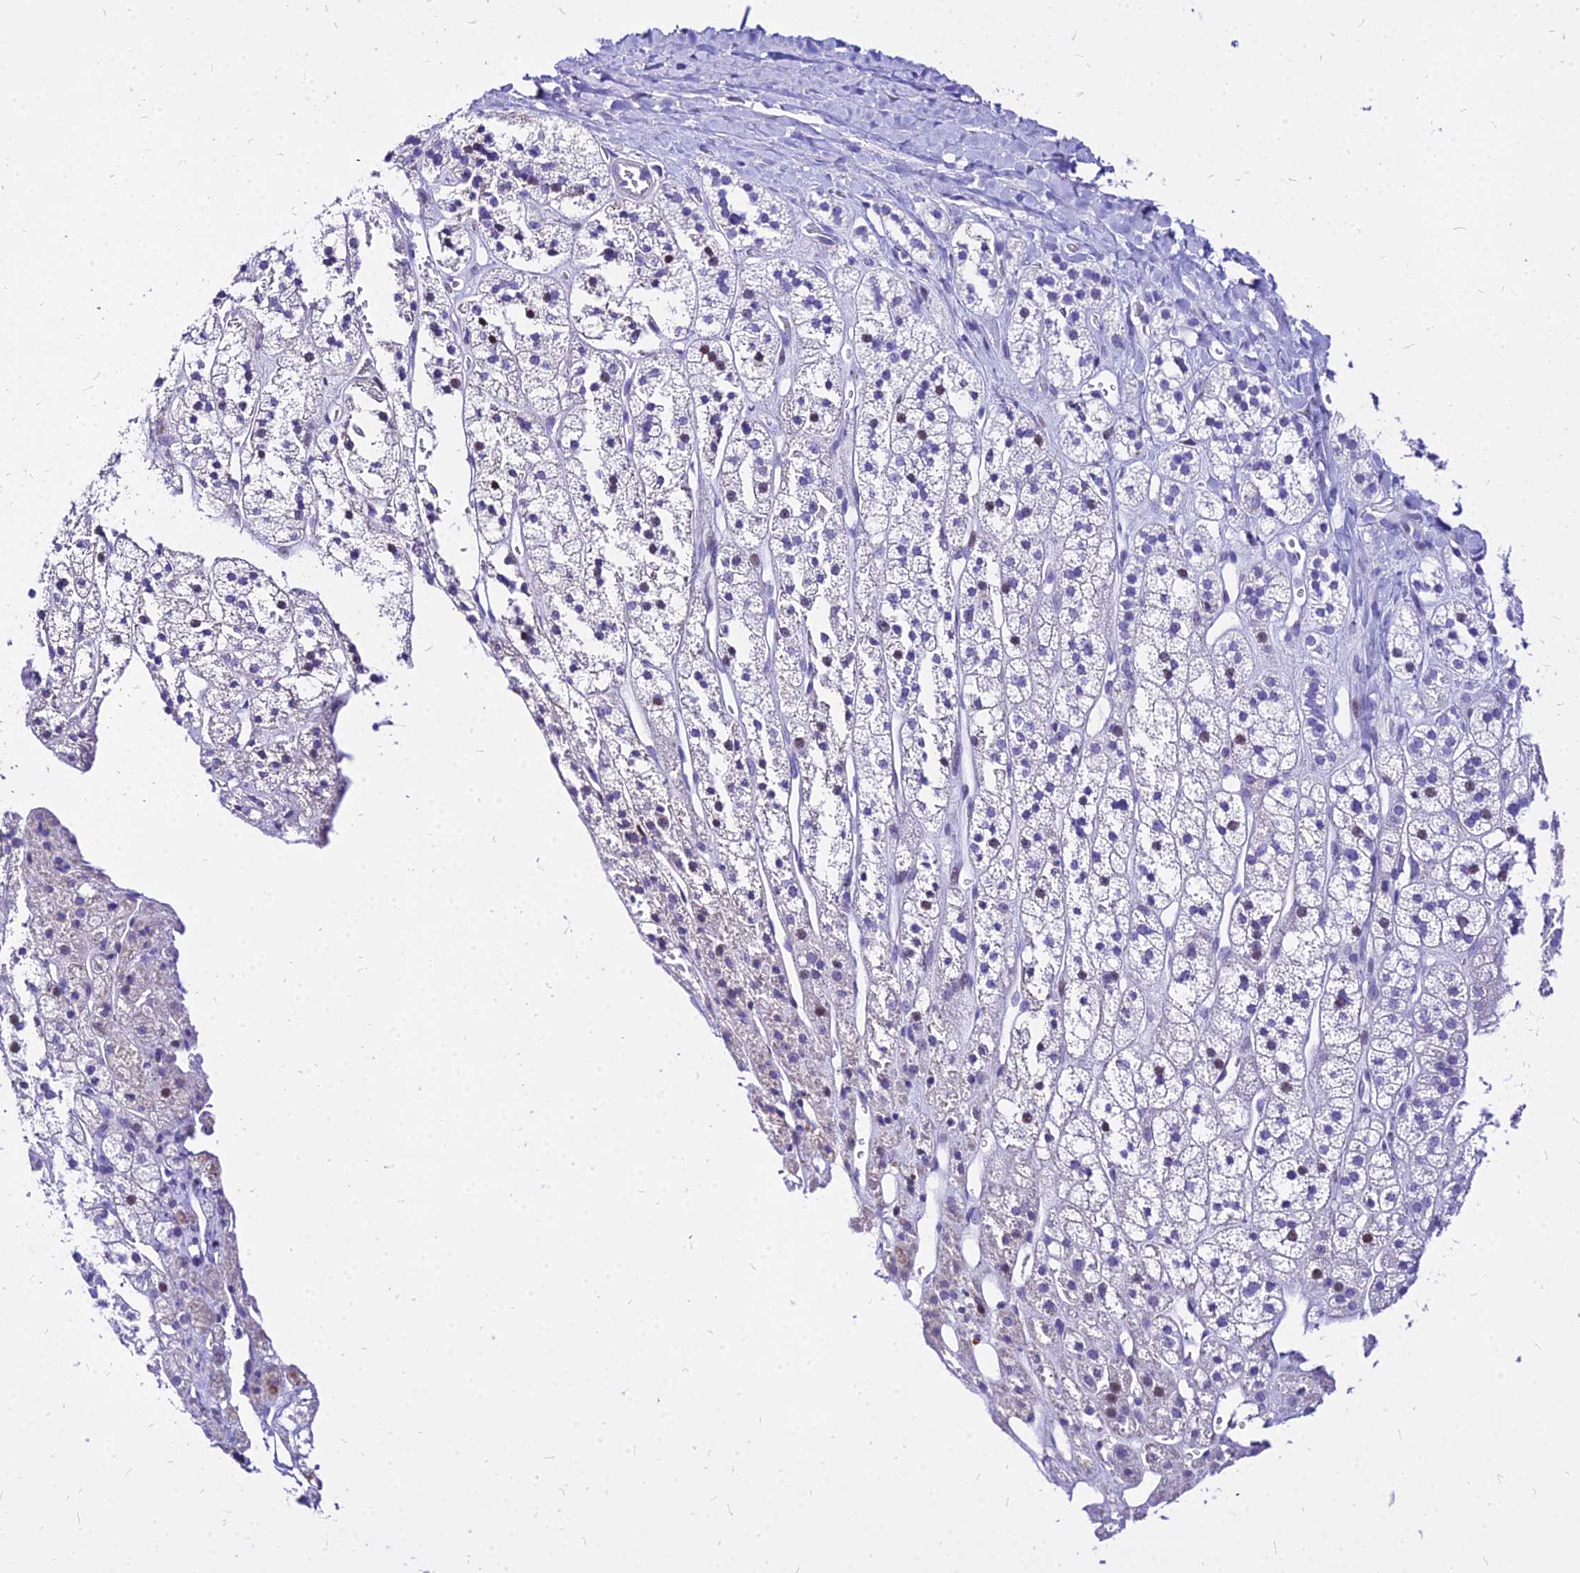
{"staining": {"intensity": "negative", "quantity": "none", "location": "none"}, "tissue": "adrenal gland", "cell_type": "Glandular cells", "image_type": "normal", "snomed": [{"axis": "morphology", "description": "Normal tissue, NOS"}, {"axis": "topography", "description": "Adrenal gland"}], "caption": "This is a micrograph of IHC staining of normal adrenal gland, which shows no staining in glandular cells.", "gene": "CARD18", "patient": {"sex": "male", "age": 56}}